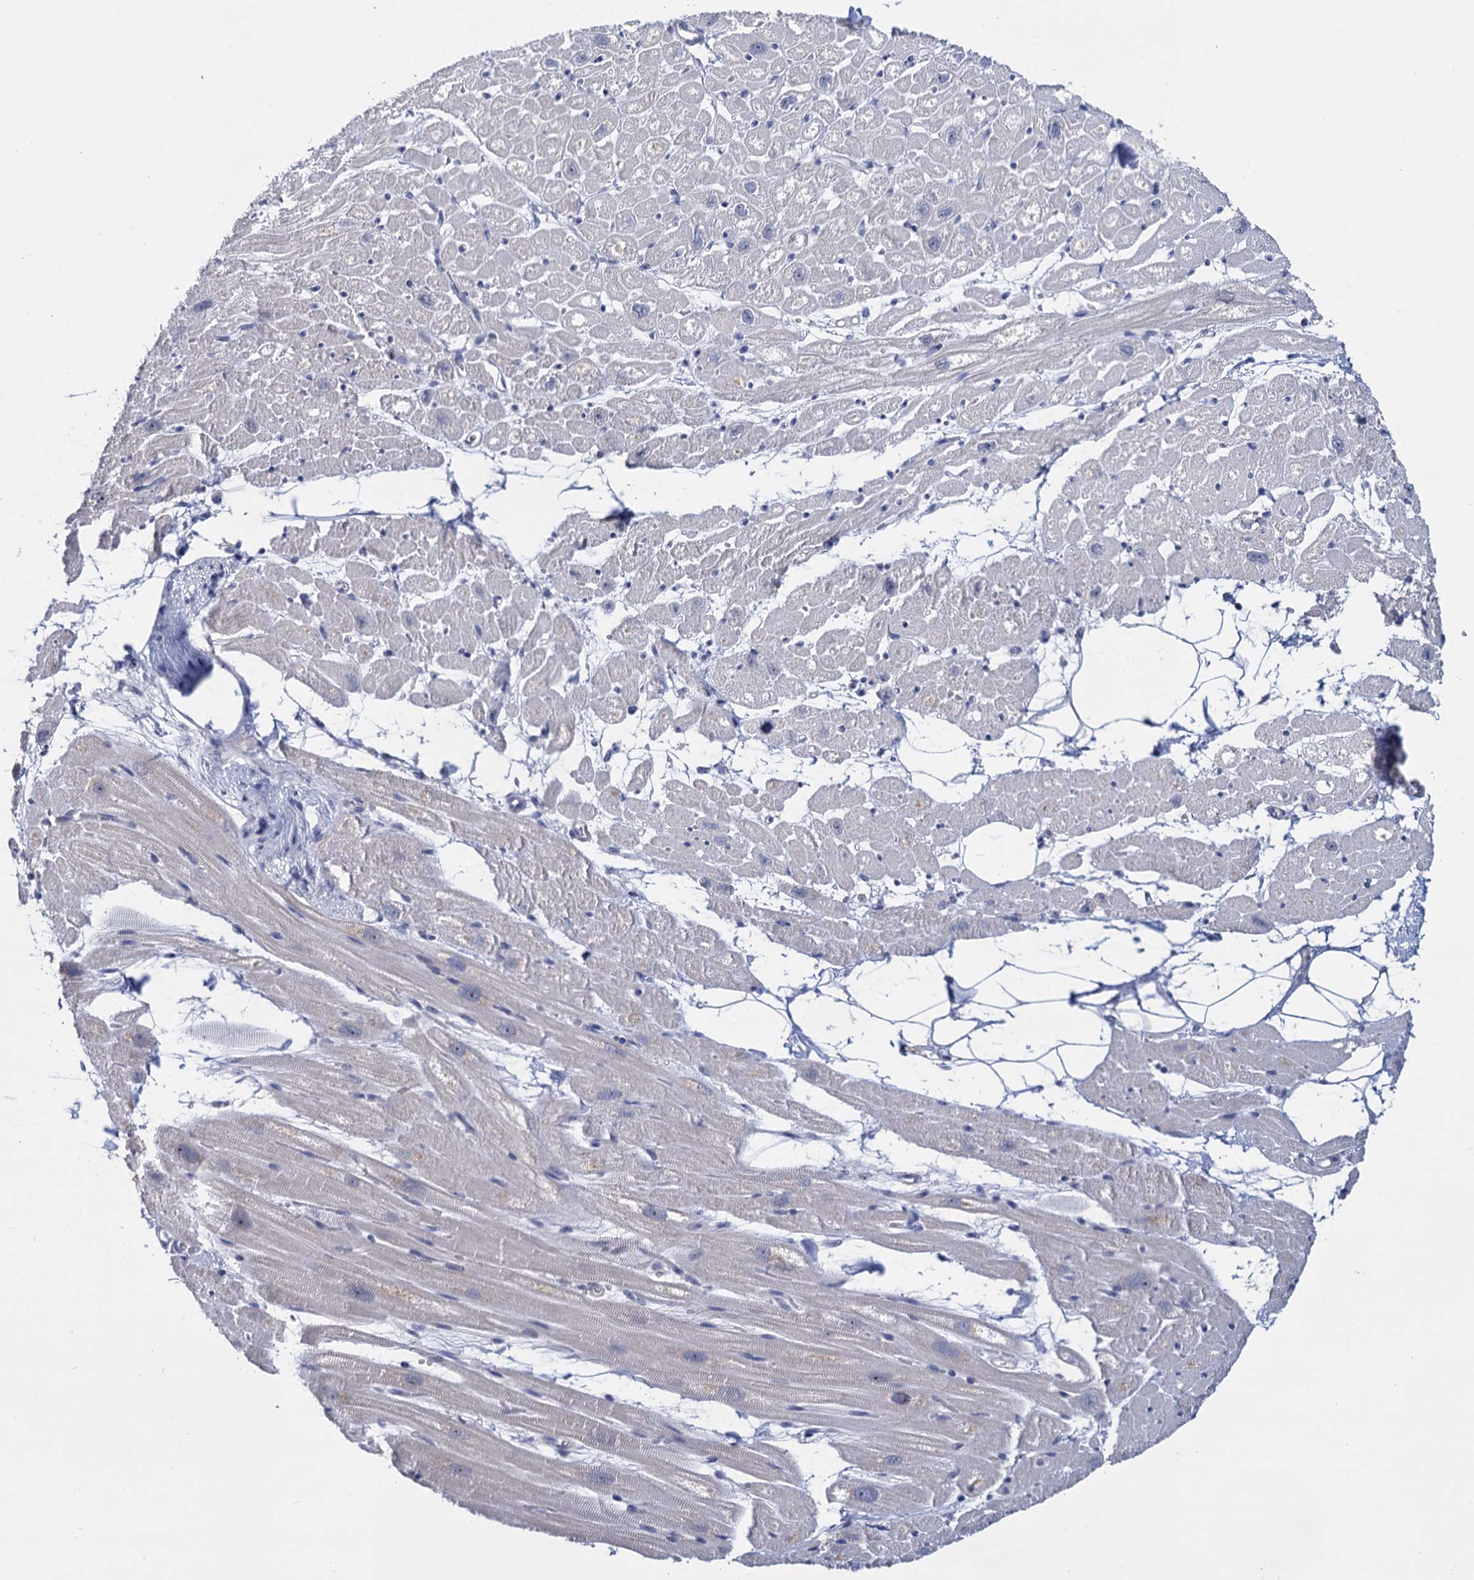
{"staining": {"intensity": "negative", "quantity": "none", "location": "none"}, "tissue": "heart muscle", "cell_type": "Cardiomyocytes", "image_type": "normal", "snomed": [{"axis": "morphology", "description": "Normal tissue, NOS"}, {"axis": "topography", "description": "Heart"}], "caption": "A photomicrograph of heart muscle stained for a protein exhibits no brown staining in cardiomyocytes. The staining is performed using DAB (3,3'-diaminobenzidine) brown chromogen with nuclei counter-stained in using hematoxylin.", "gene": "SFN", "patient": {"sex": "male", "age": 50}}